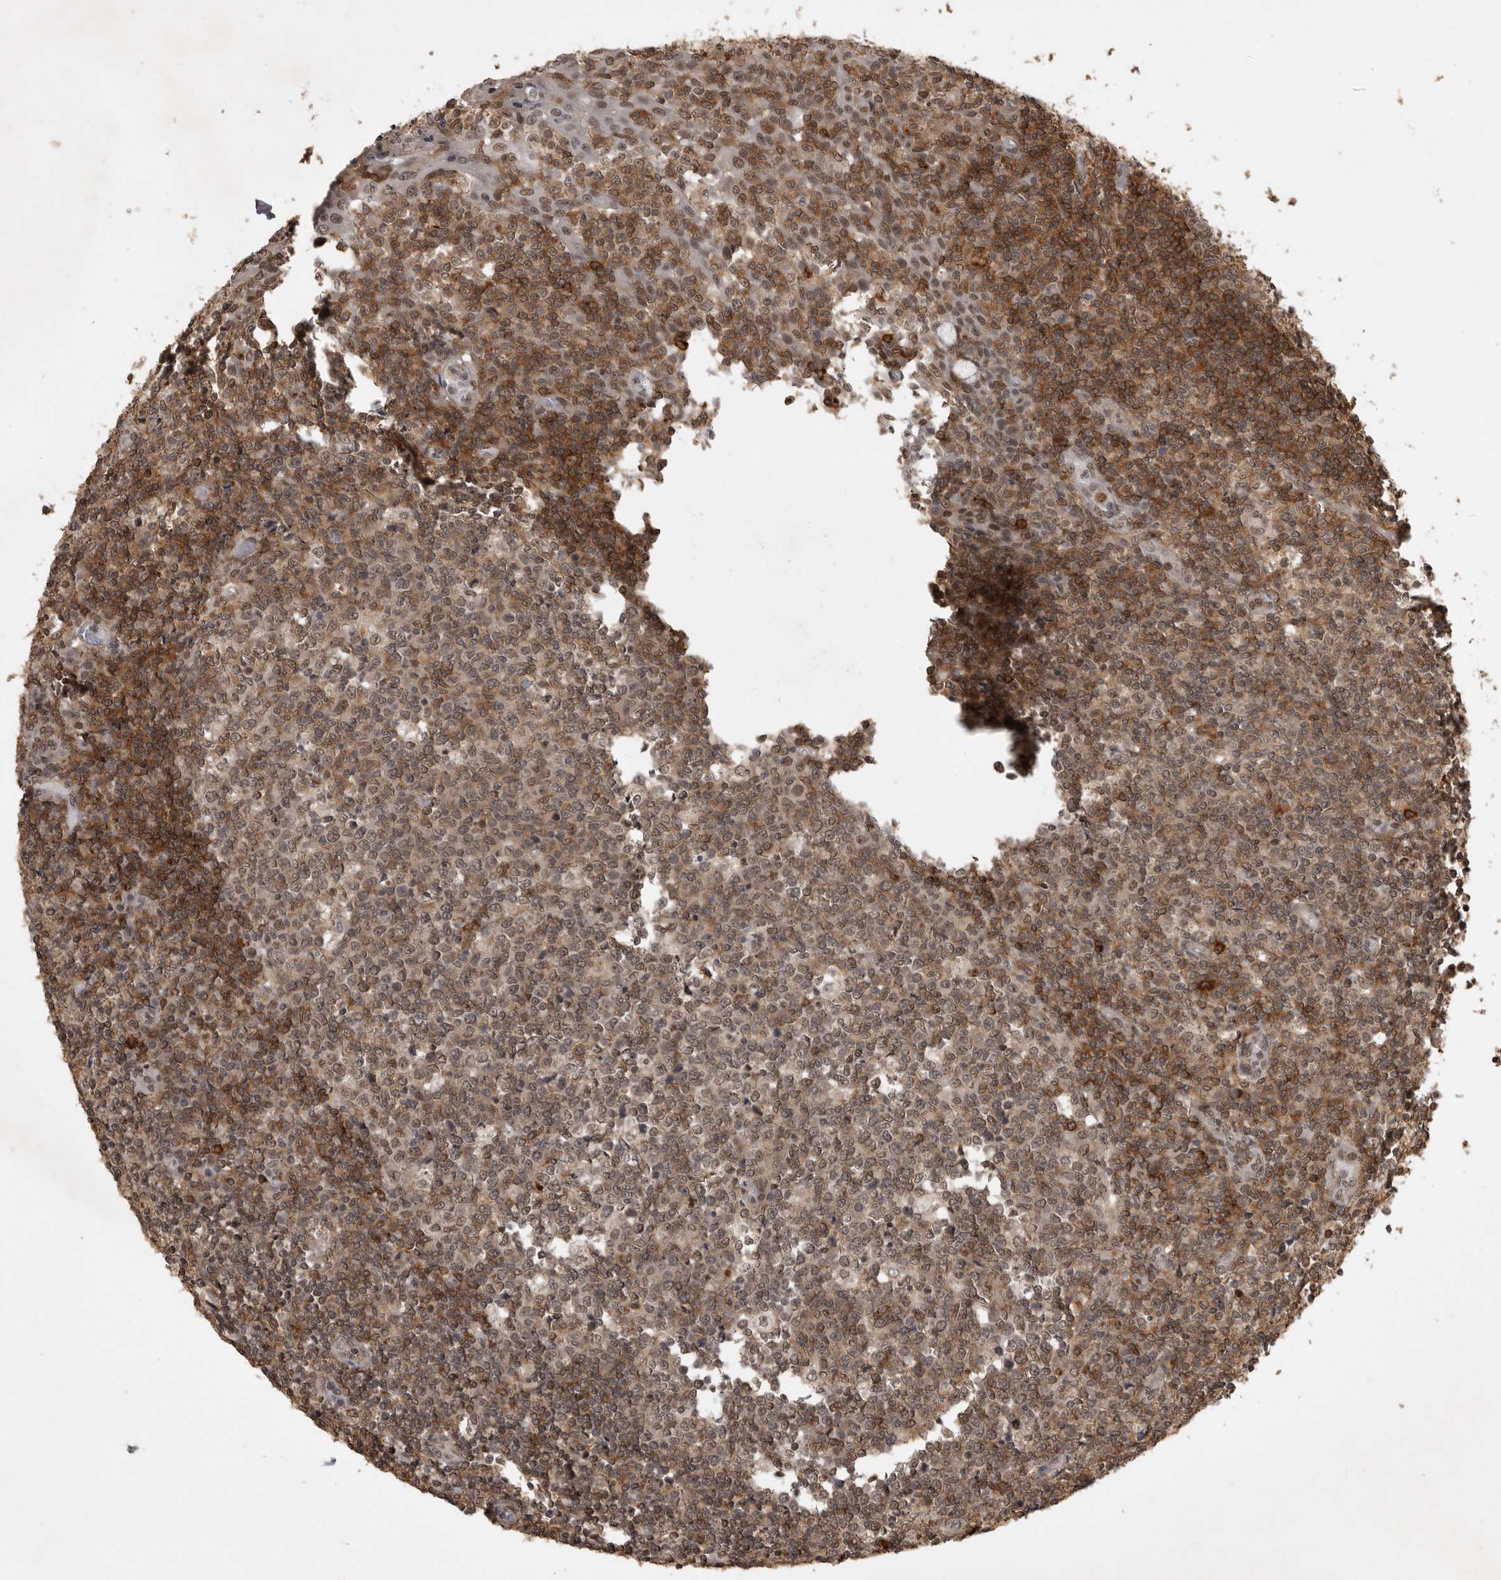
{"staining": {"intensity": "strong", "quantity": ">75%", "location": "cytoplasmic/membranous,nuclear"}, "tissue": "tonsil", "cell_type": "Germinal center cells", "image_type": "normal", "snomed": [{"axis": "morphology", "description": "Normal tissue, NOS"}, {"axis": "topography", "description": "Tonsil"}], "caption": "IHC (DAB) staining of benign tonsil exhibits strong cytoplasmic/membranous,nuclear protein staining in approximately >75% of germinal center cells.", "gene": "CBLL1", "patient": {"sex": "female", "age": 19}}